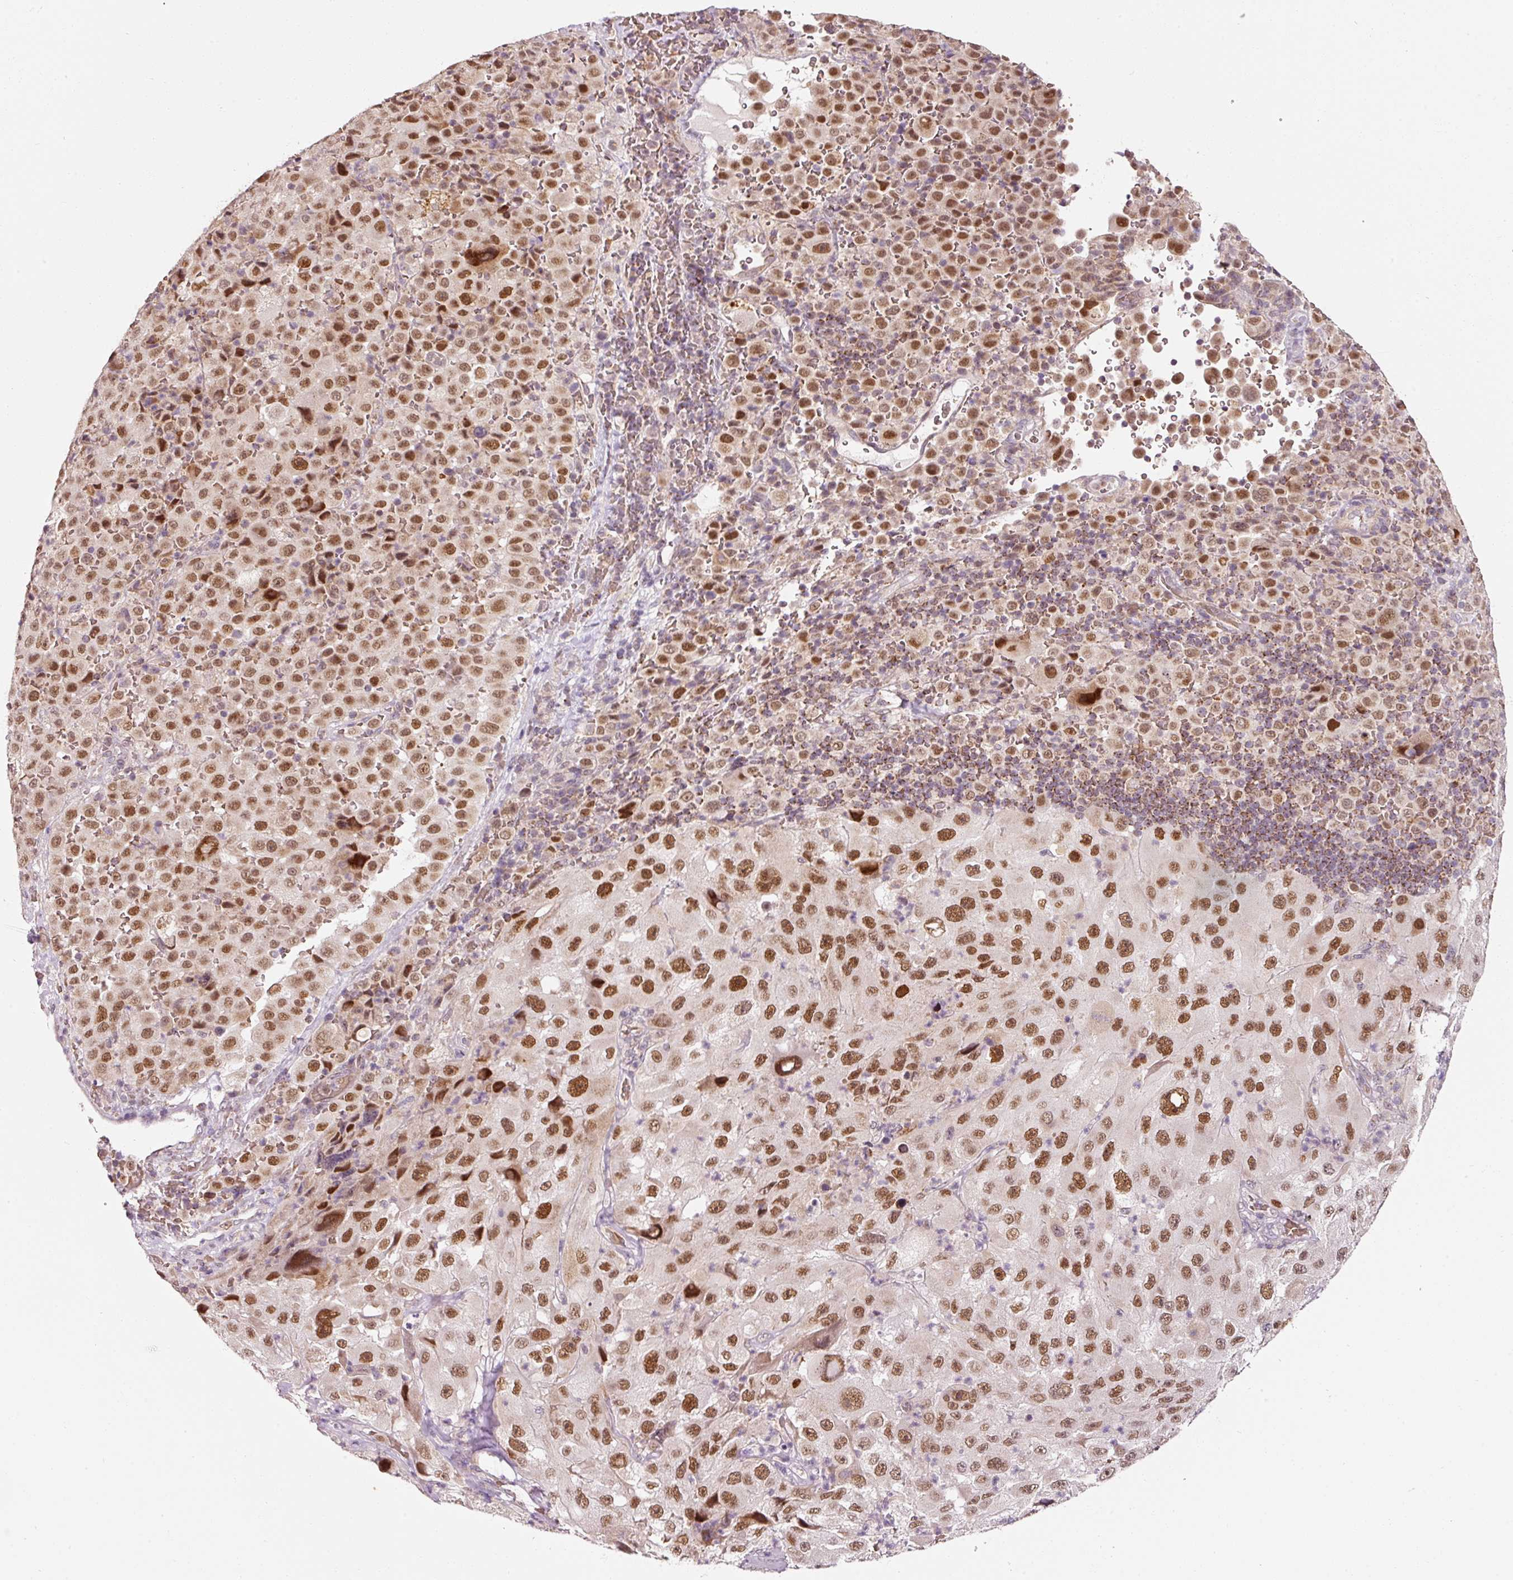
{"staining": {"intensity": "moderate", "quantity": ">75%", "location": "nuclear"}, "tissue": "melanoma", "cell_type": "Tumor cells", "image_type": "cancer", "snomed": [{"axis": "morphology", "description": "Malignant melanoma, Metastatic site"}, {"axis": "topography", "description": "Lymph node"}], "caption": "DAB immunohistochemical staining of malignant melanoma (metastatic site) displays moderate nuclear protein positivity in about >75% of tumor cells.", "gene": "ZNF460", "patient": {"sex": "male", "age": 62}}